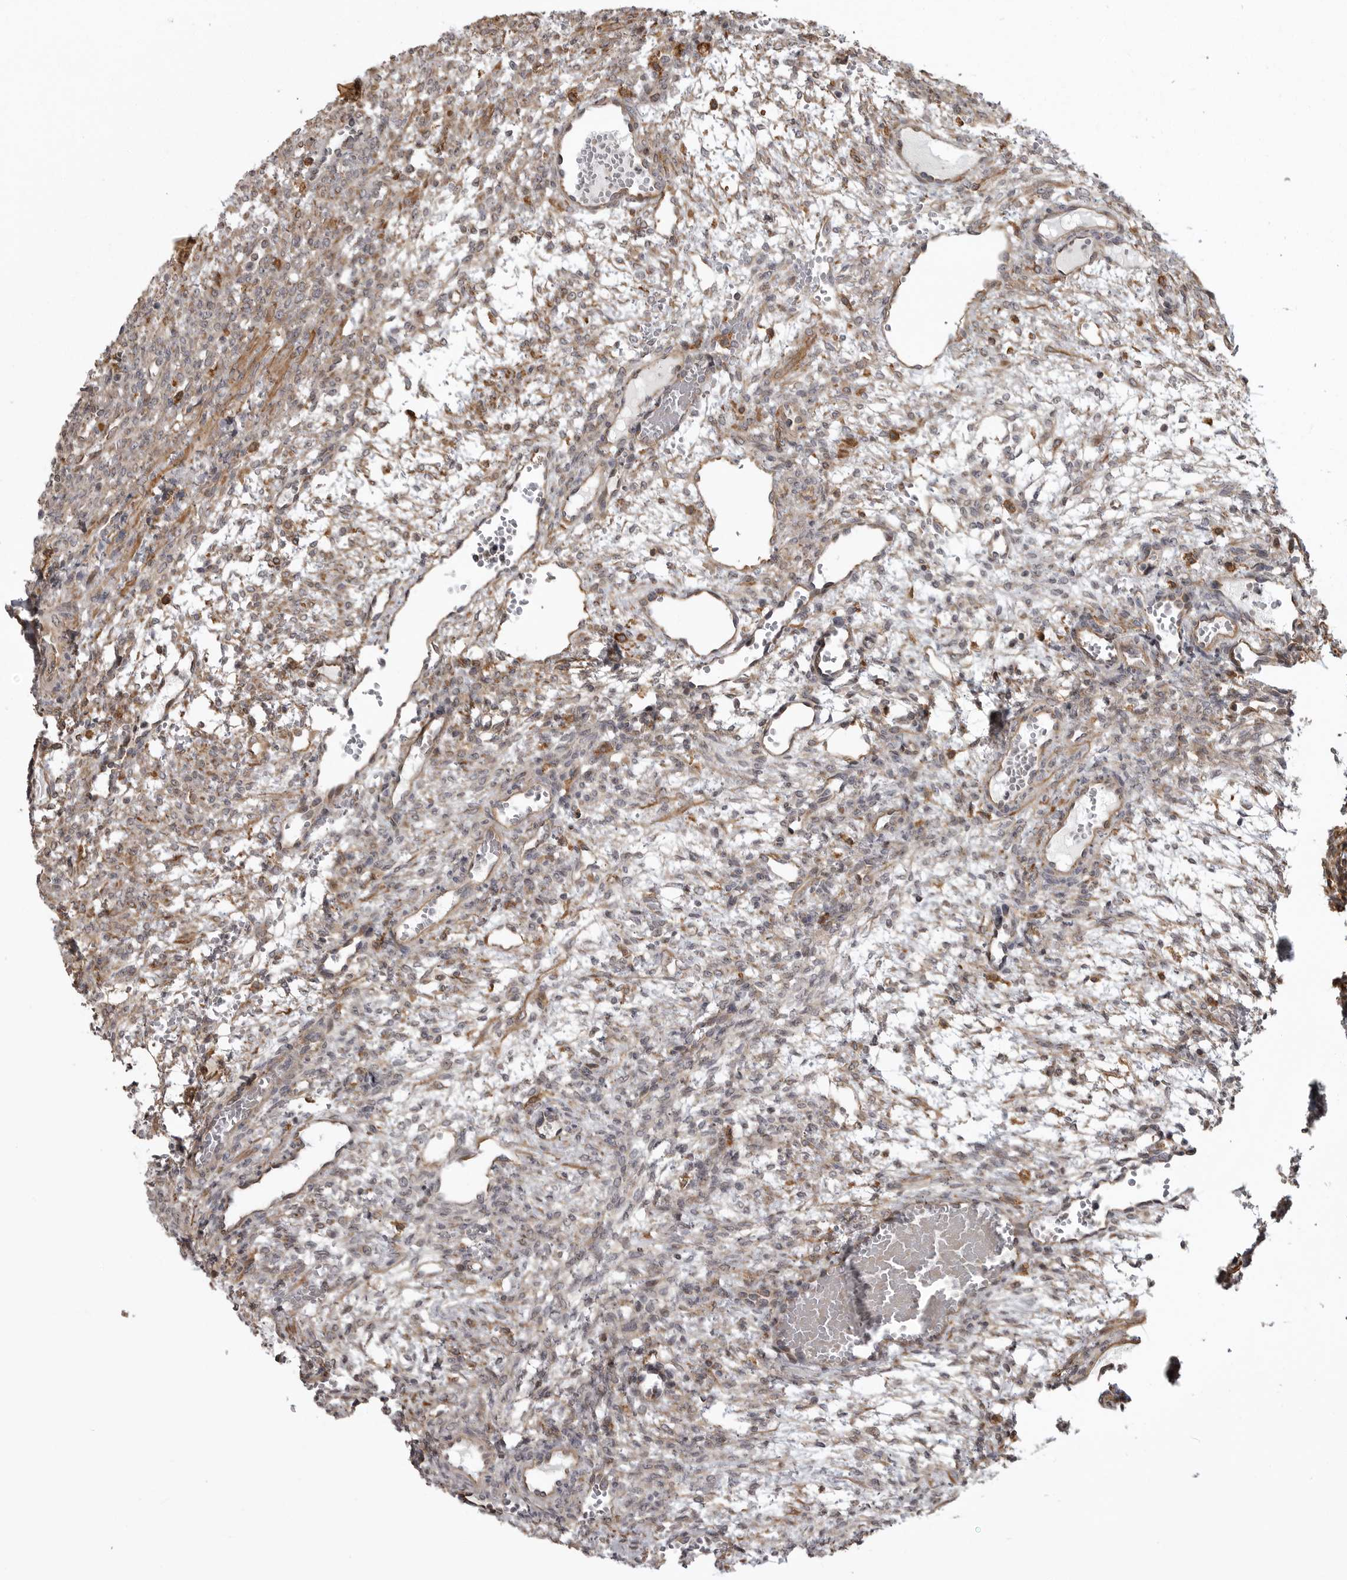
{"staining": {"intensity": "weak", "quantity": "25%-75%", "location": "cytoplasmic/membranous"}, "tissue": "ovary", "cell_type": "Ovarian stroma cells", "image_type": "normal", "snomed": [{"axis": "morphology", "description": "Normal tissue, NOS"}, {"axis": "topography", "description": "Ovary"}], "caption": "Immunohistochemical staining of unremarkable human ovary displays low levels of weak cytoplasmic/membranous positivity in about 25%-75% of ovarian stroma cells. The staining was performed using DAB, with brown indicating positive protein expression. Nuclei are stained blue with hematoxylin.", "gene": "ZNRF1", "patient": {"sex": "female", "age": 34}}